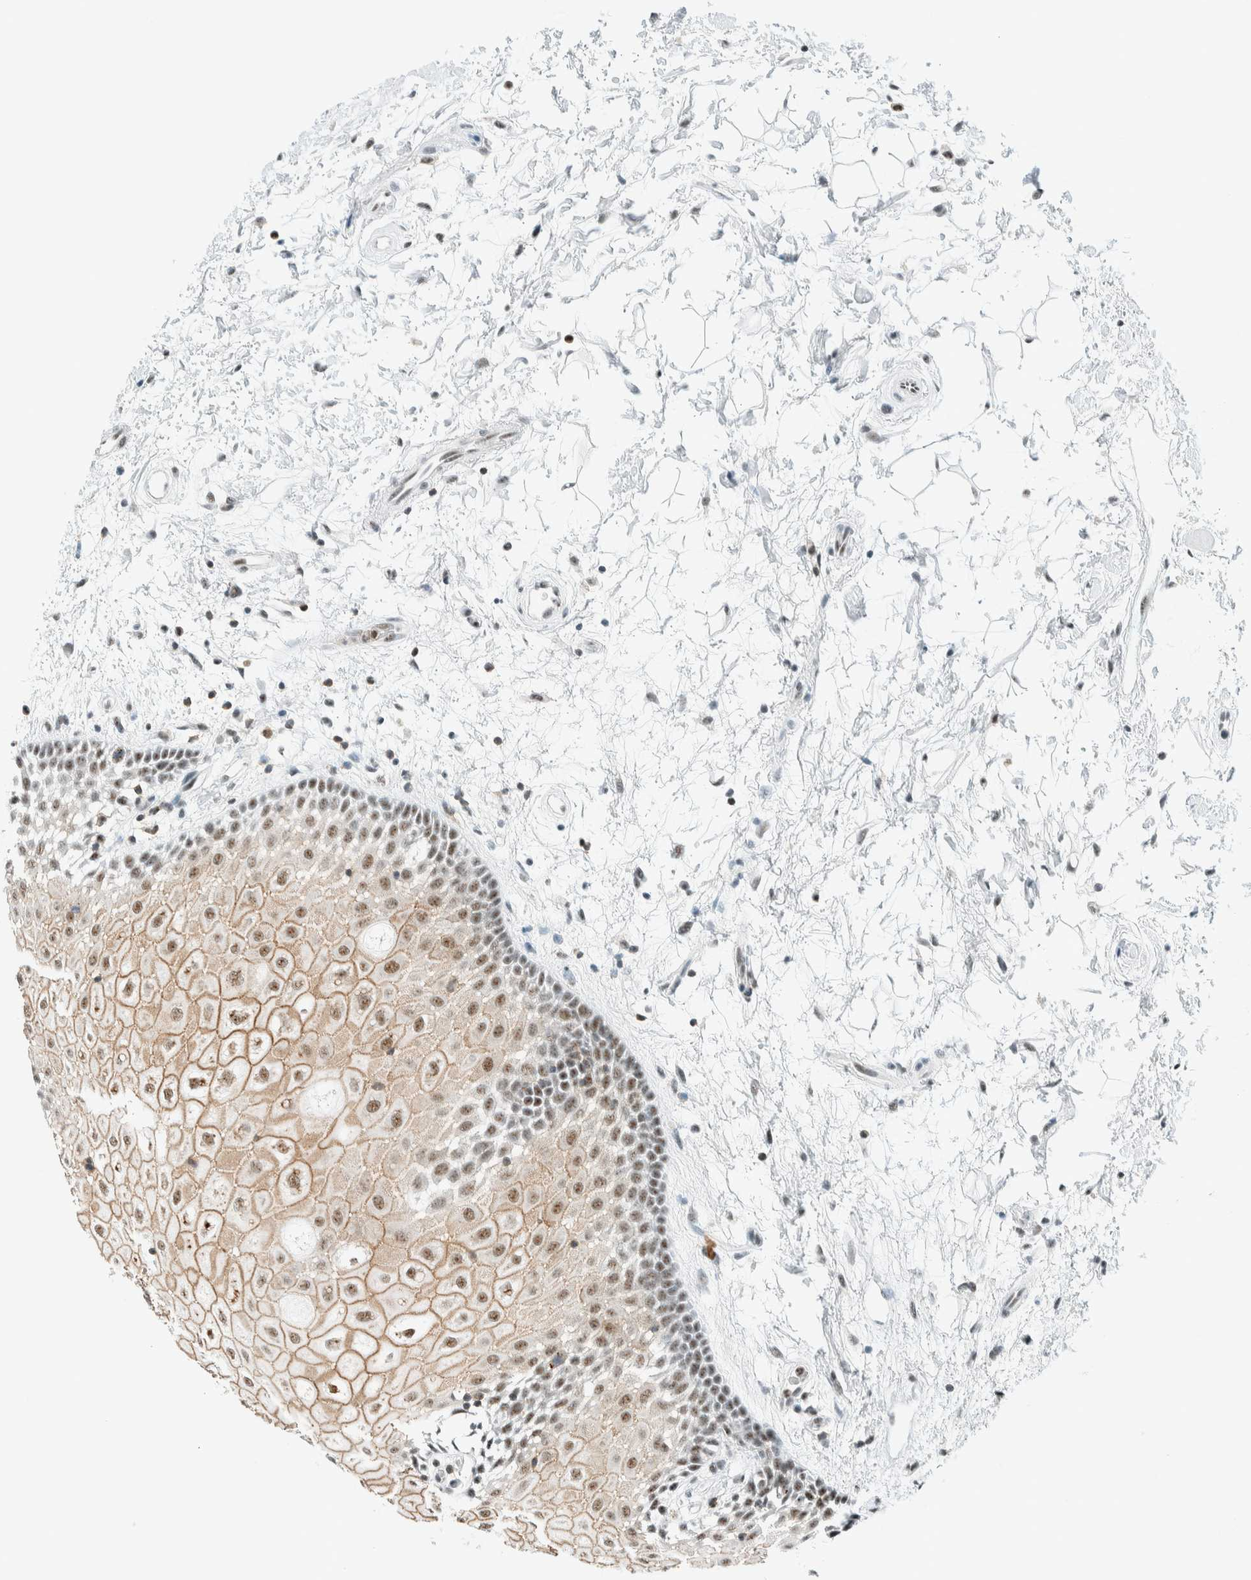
{"staining": {"intensity": "moderate", "quantity": ">75%", "location": "cytoplasmic/membranous,nuclear"}, "tissue": "oral mucosa", "cell_type": "Squamous epithelial cells", "image_type": "normal", "snomed": [{"axis": "morphology", "description": "Normal tissue, NOS"}, {"axis": "topography", "description": "Skeletal muscle"}, {"axis": "topography", "description": "Oral tissue"}, {"axis": "topography", "description": "Peripheral nerve tissue"}], "caption": "Brown immunohistochemical staining in benign oral mucosa reveals moderate cytoplasmic/membranous,nuclear positivity in approximately >75% of squamous epithelial cells.", "gene": "CYSRT1", "patient": {"sex": "female", "age": 84}}